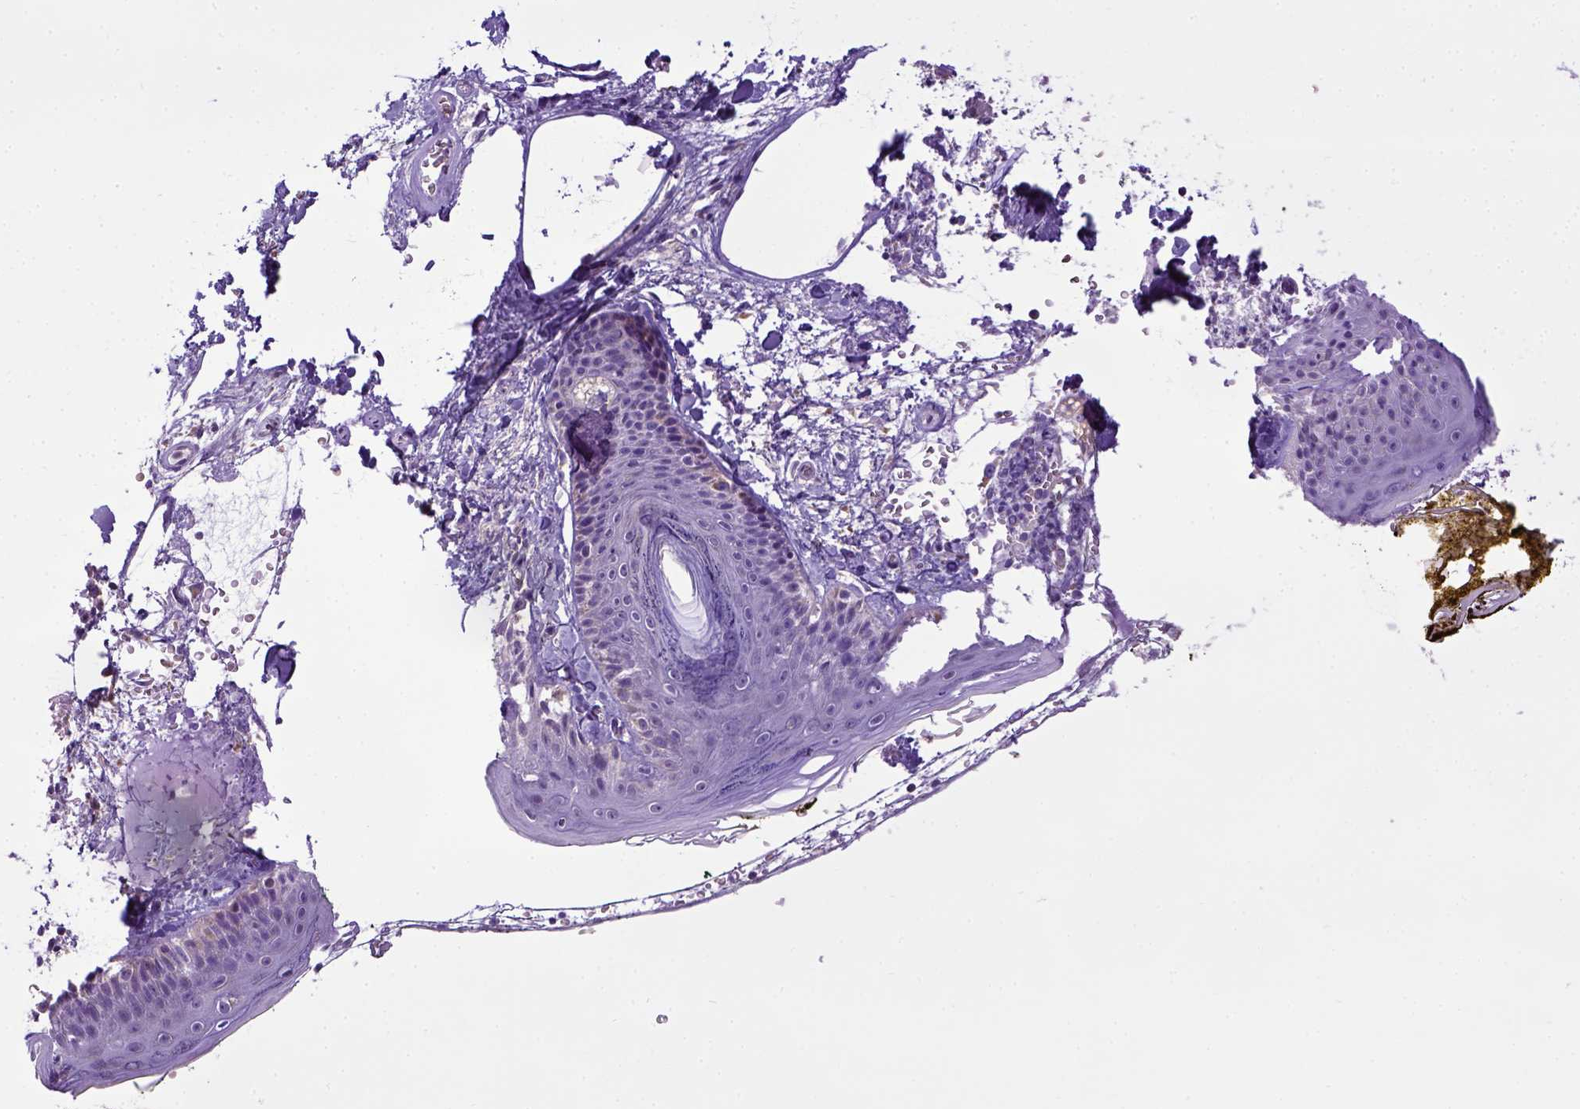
{"staining": {"intensity": "negative", "quantity": "none", "location": "none"}, "tissue": "skin", "cell_type": "Fibroblasts", "image_type": "normal", "snomed": [{"axis": "morphology", "description": "Normal tissue, NOS"}, {"axis": "topography", "description": "Skin"}], "caption": "Human skin stained for a protein using IHC reveals no expression in fibroblasts.", "gene": "SPEF1", "patient": {"sex": "male", "age": 76}}